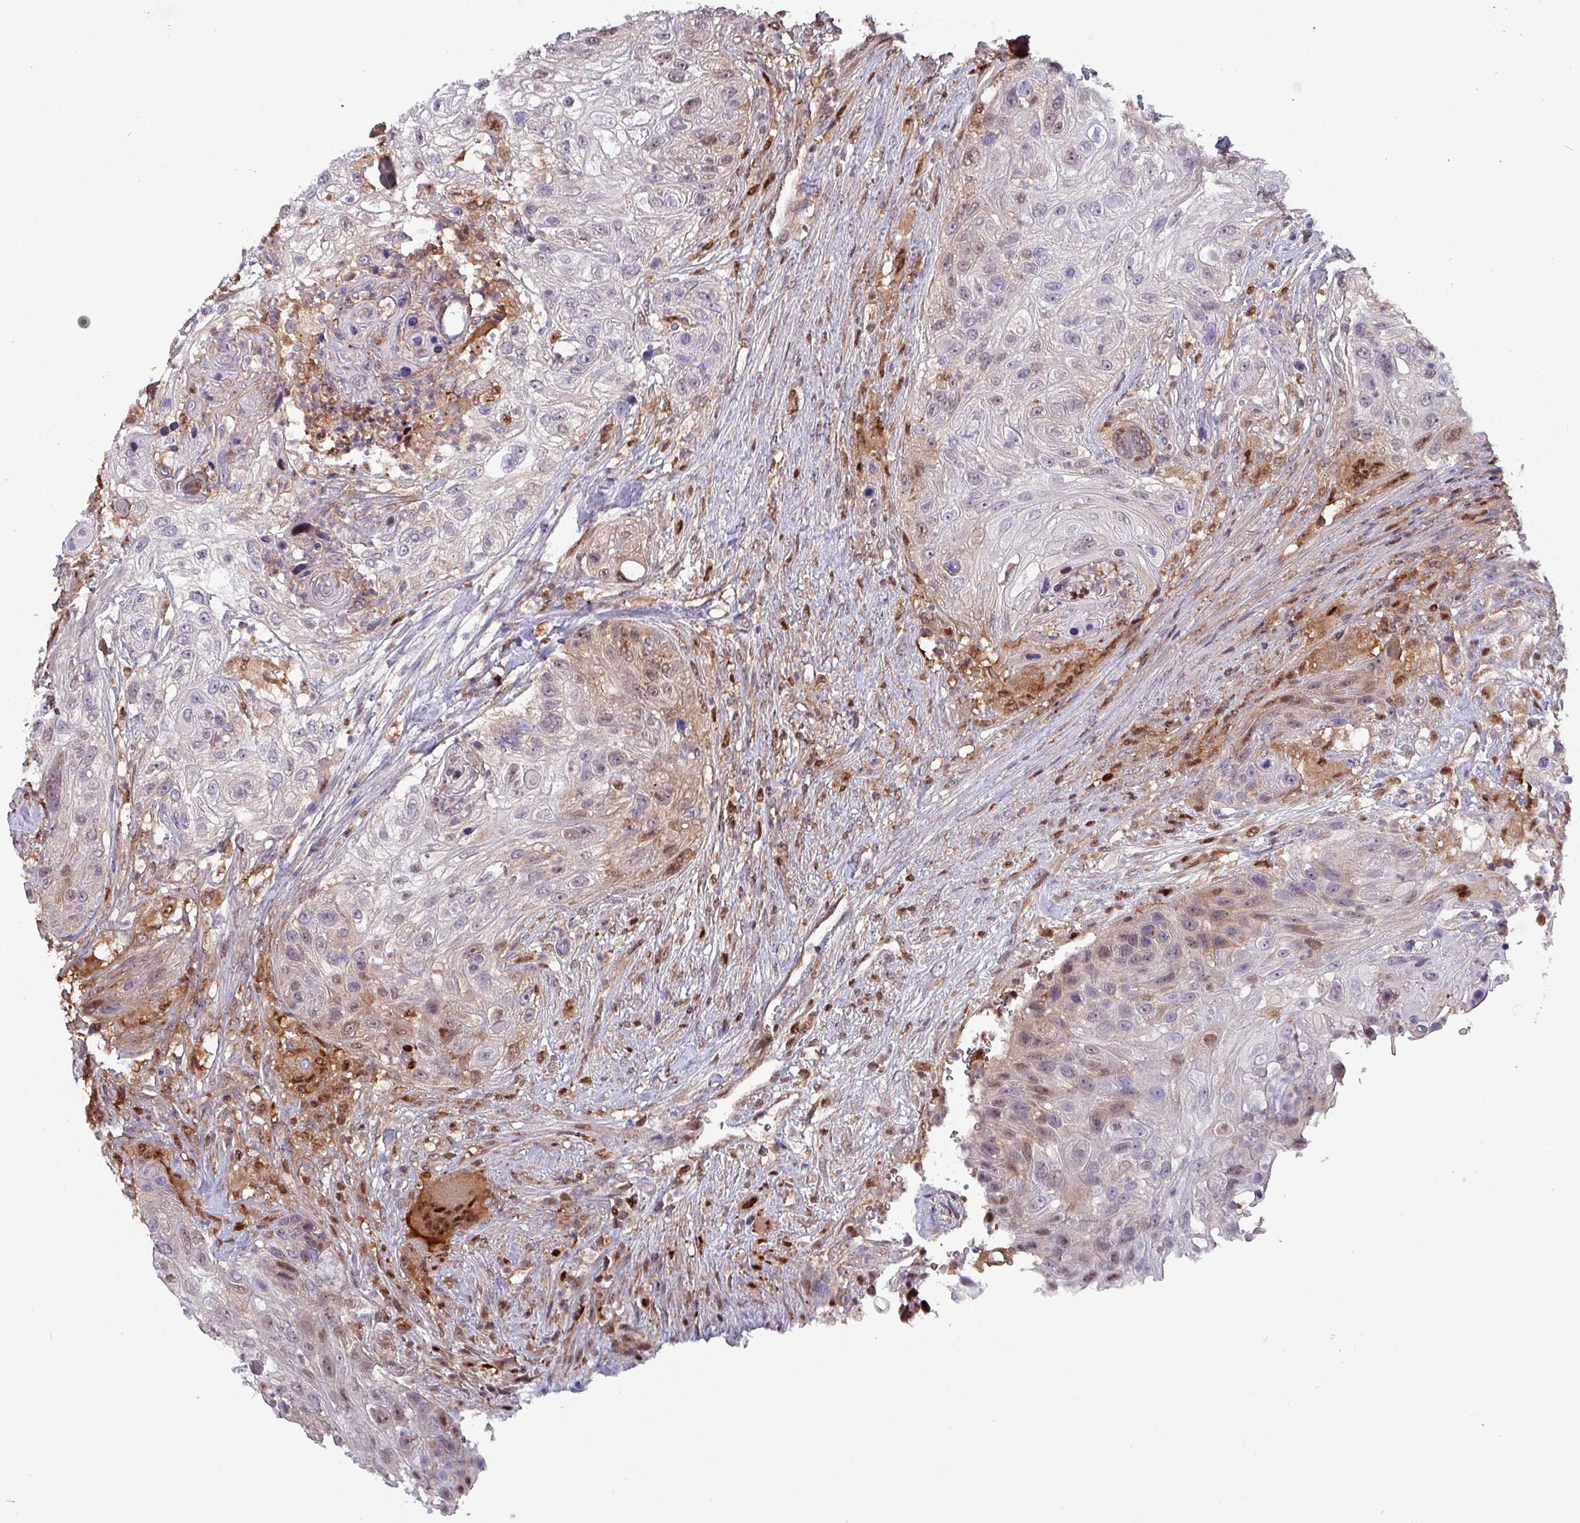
{"staining": {"intensity": "moderate", "quantity": "25%-75%", "location": "cytoplasmic/membranous,nuclear"}, "tissue": "urothelial cancer", "cell_type": "Tumor cells", "image_type": "cancer", "snomed": [{"axis": "morphology", "description": "Urothelial carcinoma, High grade"}, {"axis": "topography", "description": "Urinary bladder"}], "caption": "Urothelial cancer stained with a protein marker demonstrates moderate staining in tumor cells.", "gene": "PSMB8", "patient": {"sex": "female", "age": 60}}